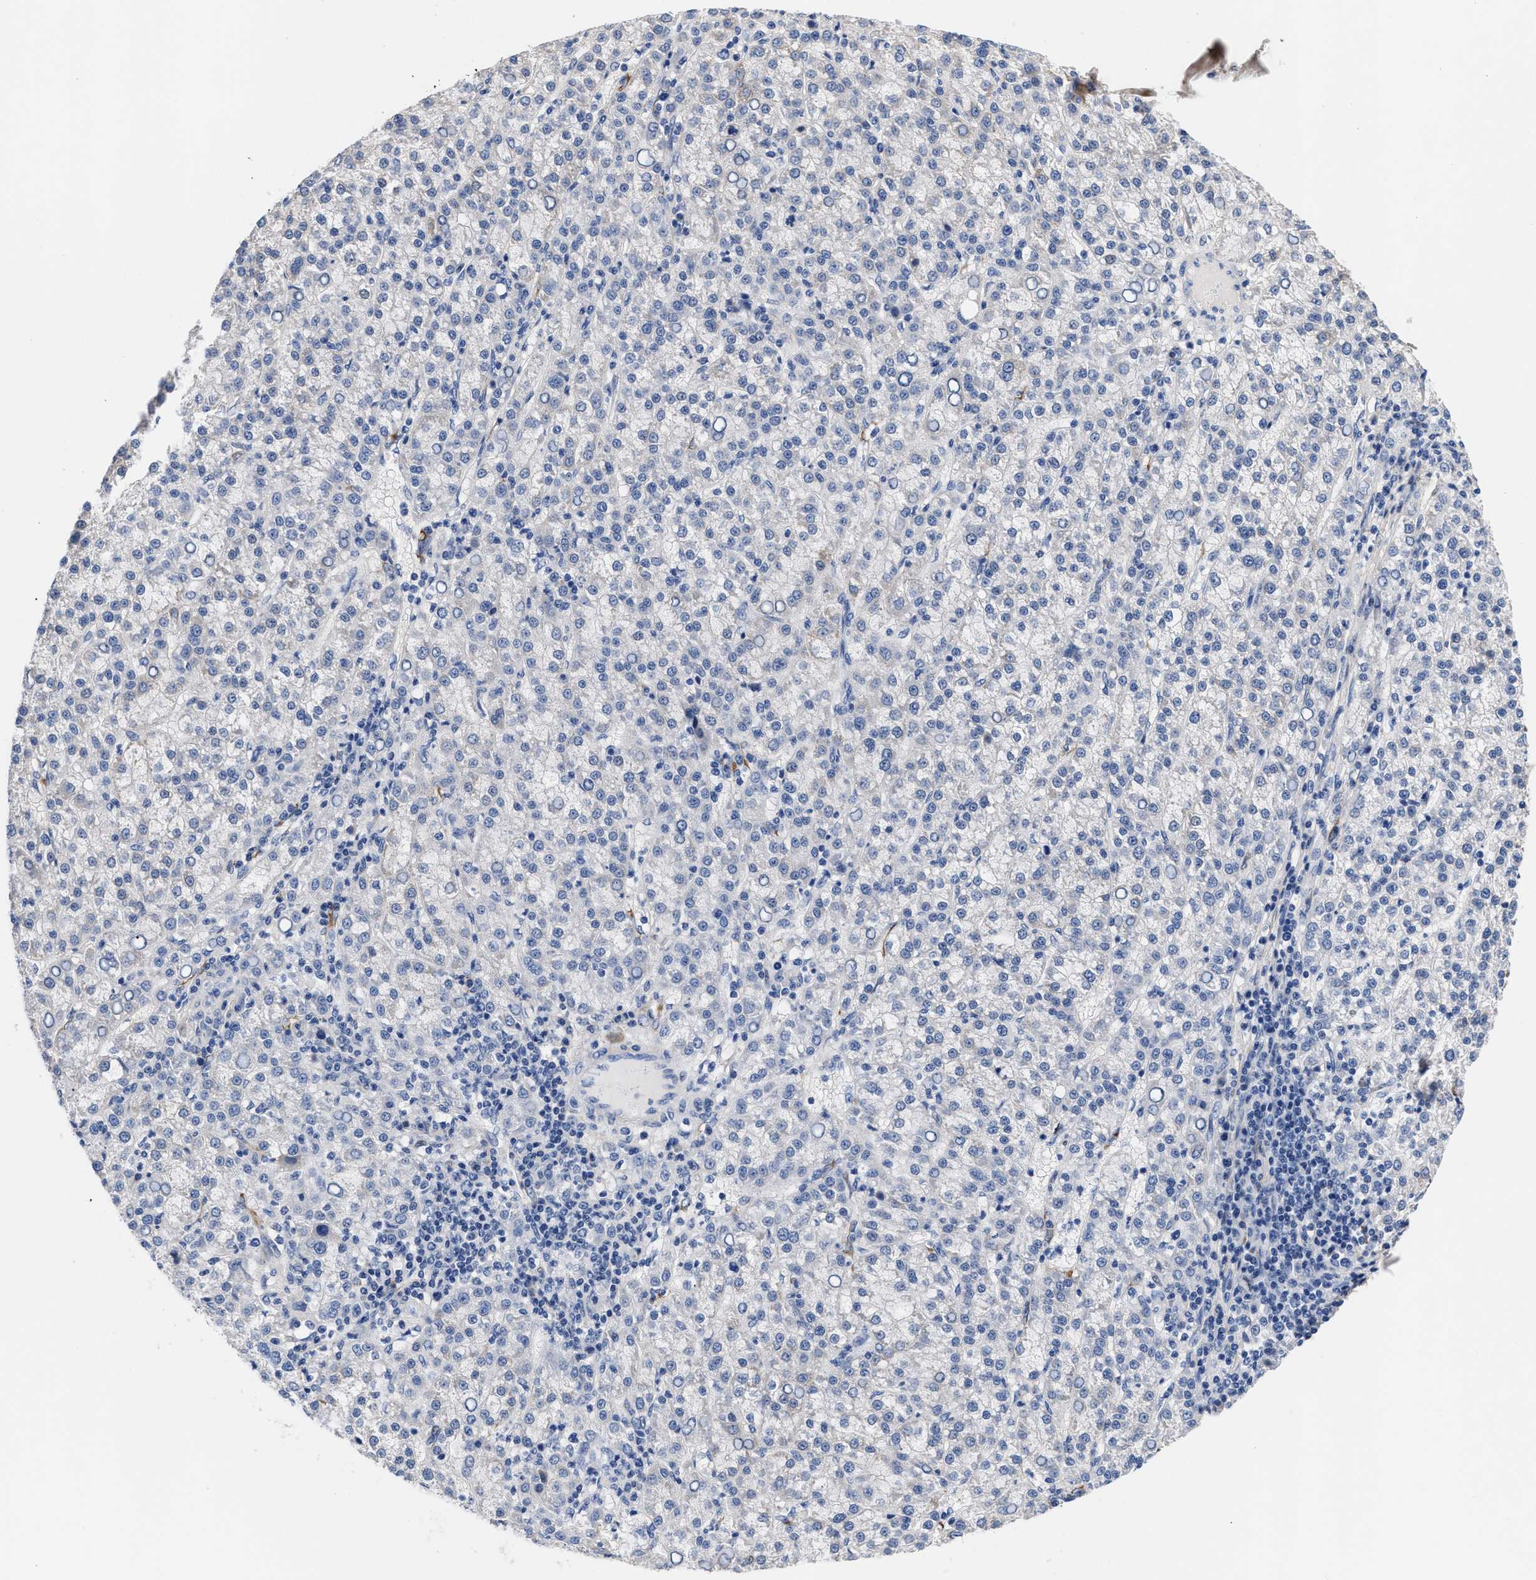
{"staining": {"intensity": "negative", "quantity": "none", "location": "none"}, "tissue": "liver cancer", "cell_type": "Tumor cells", "image_type": "cancer", "snomed": [{"axis": "morphology", "description": "Carcinoma, Hepatocellular, NOS"}, {"axis": "topography", "description": "Liver"}], "caption": "Immunohistochemistry micrograph of human liver hepatocellular carcinoma stained for a protein (brown), which demonstrates no positivity in tumor cells.", "gene": "ACTL7B", "patient": {"sex": "female", "age": 58}}